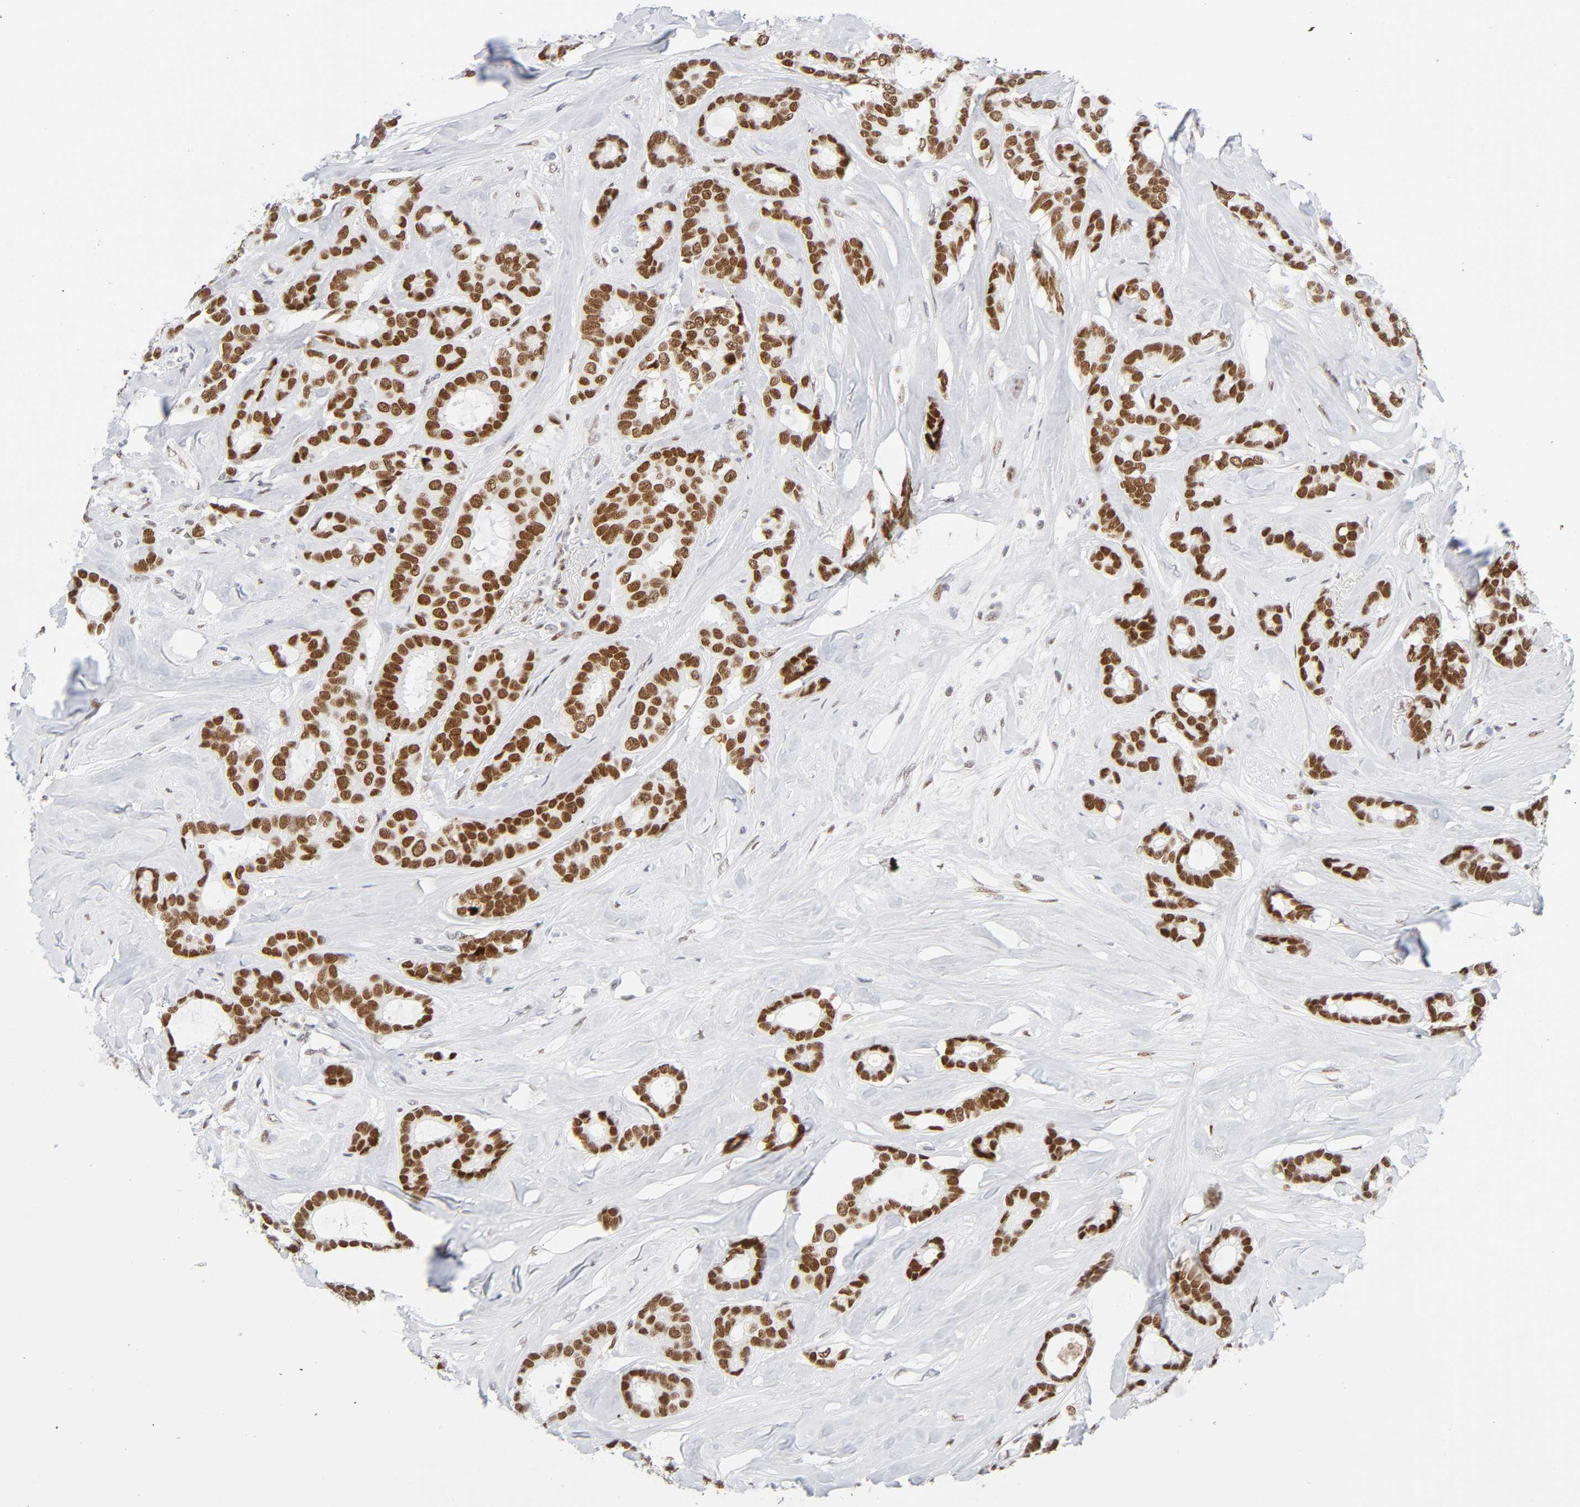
{"staining": {"intensity": "strong", "quantity": ">75%", "location": "nuclear"}, "tissue": "breast cancer", "cell_type": "Tumor cells", "image_type": "cancer", "snomed": [{"axis": "morphology", "description": "Duct carcinoma"}, {"axis": "topography", "description": "Breast"}], "caption": "An image of human breast cancer stained for a protein shows strong nuclear brown staining in tumor cells.", "gene": "NFIC", "patient": {"sex": "female", "age": 87}}